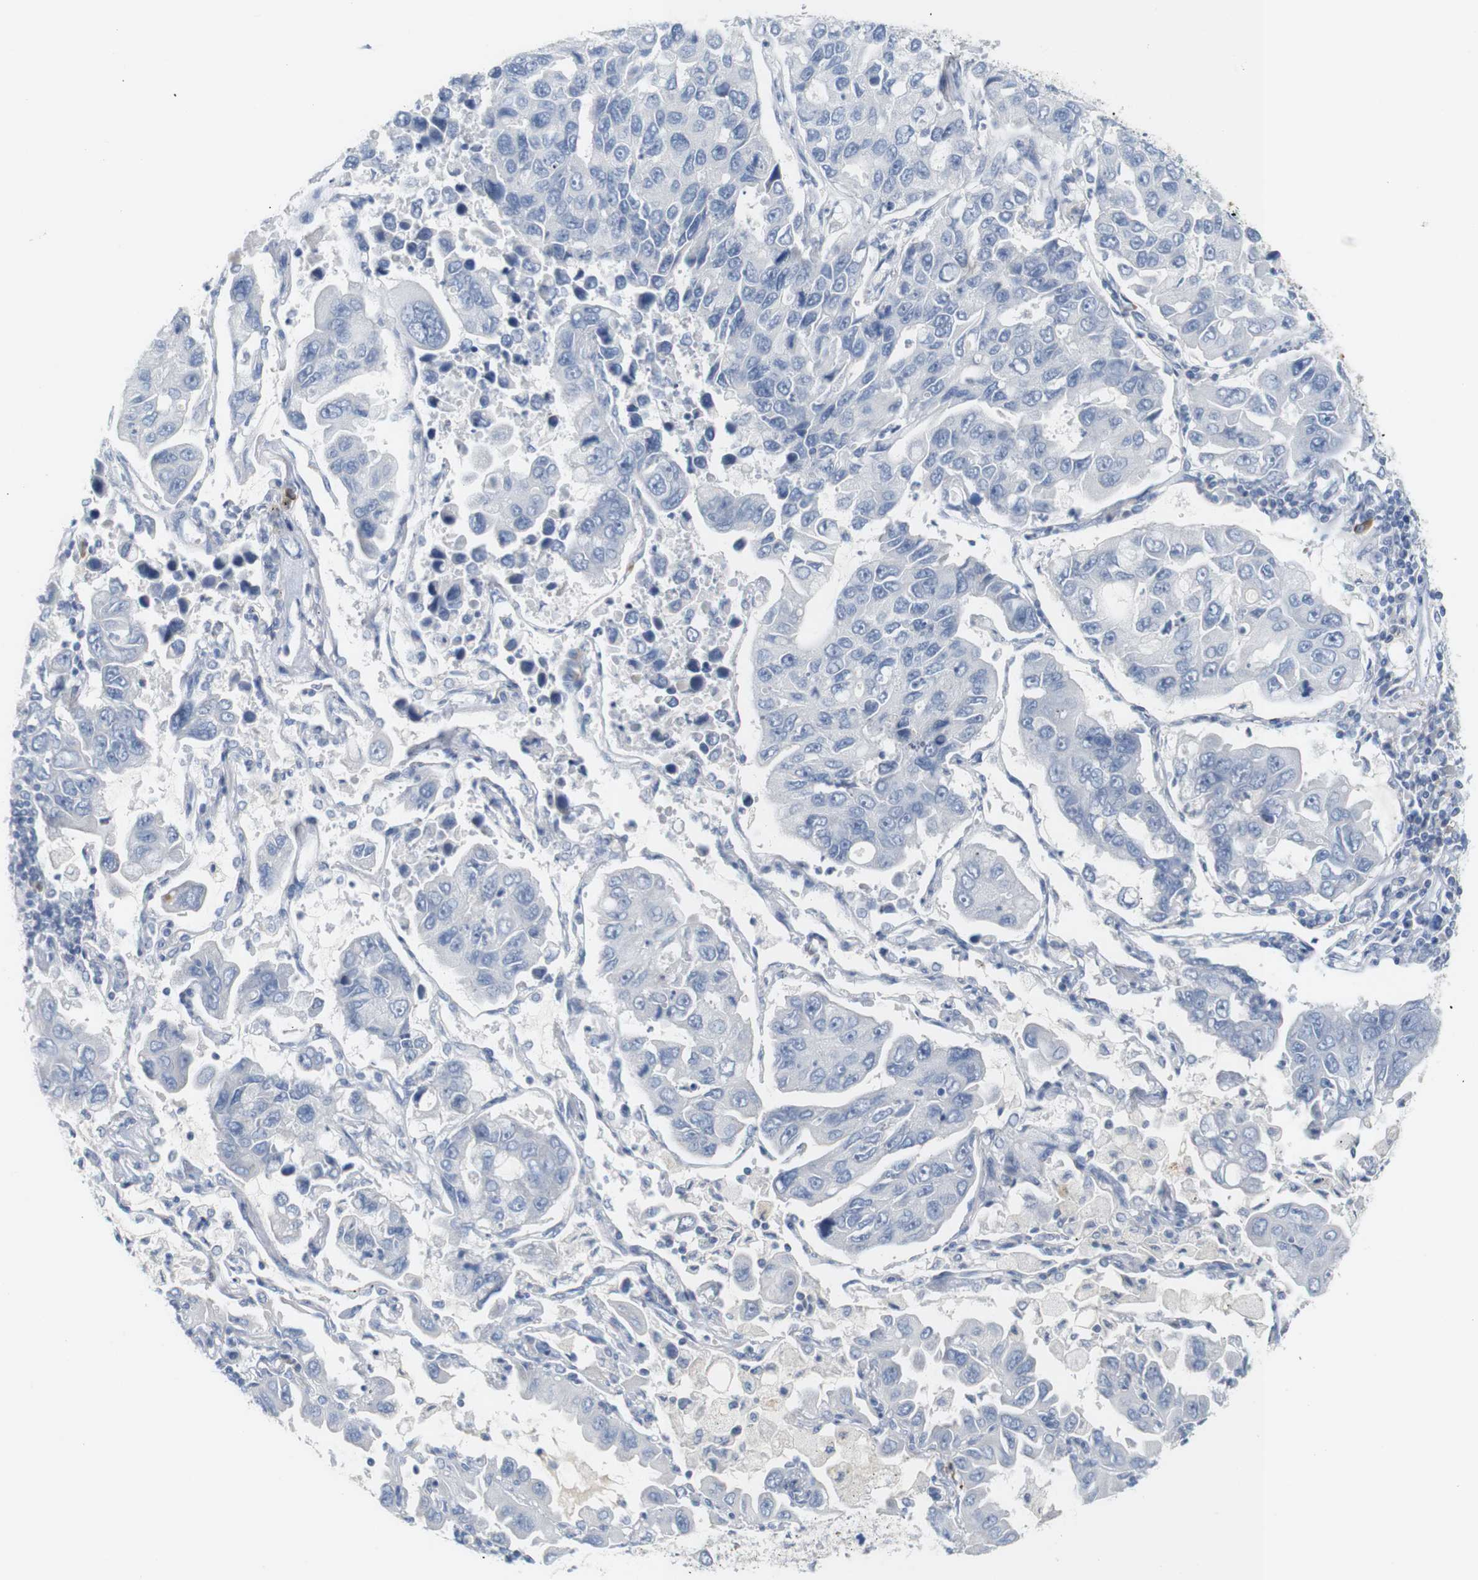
{"staining": {"intensity": "negative", "quantity": "none", "location": "none"}, "tissue": "lung cancer", "cell_type": "Tumor cells", "image_type": "cancer", "snomed": [{"axis": "morphology", "description": "Adenocarcinoma, NOS"}, {"axis": "topography", "description": "Lung"}], "caption": "Tumor cells are negative for protein expression in human lung cancer (adenocarcinoma). (DAB IHC visualized using brightfield microscopy, high magnification).", "gene": "RGS9", "patient": {"sex": "male", "age": 64}}